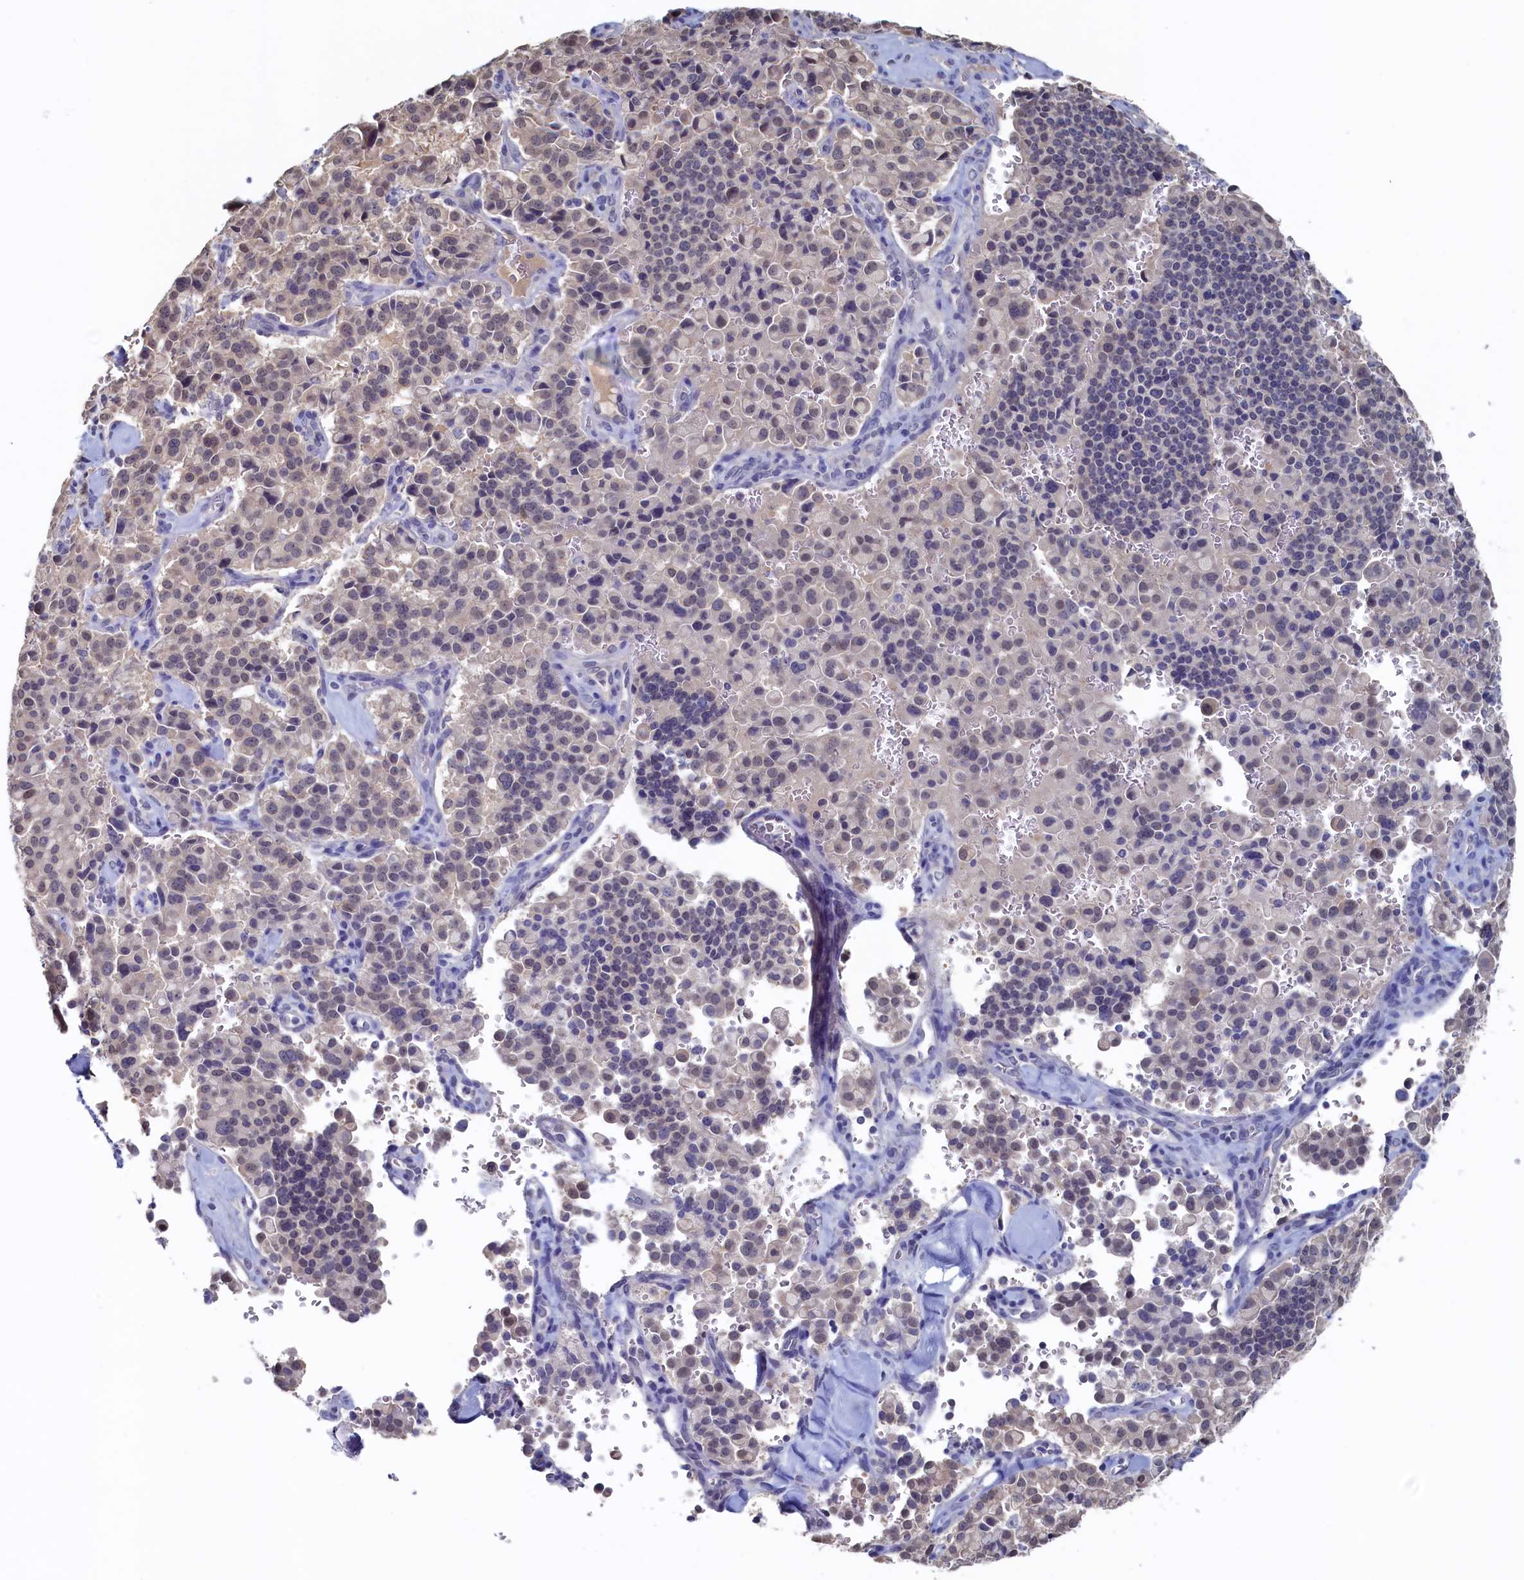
{"staining": {"intensity": "weak", "quantity": ">75%", "location": "nuclear"}, "tissue": "pancreatic cancer", "cell_type": "Tumor cells", "image_type": "cancer", "snomed": [{"axis": "morphology", "description": "Adenocarcinoma, NOS"}, {"axis": "topography", "description": "Pancreas"}], "caption": "High-power microscopy captured an IHC image of adenocarcinoma (pancreatic), revealing weak nuclear positivity in about >75% of tumor cells.", "gene": "C11orf54", "patient": {"sex": "male", "age": 65}}